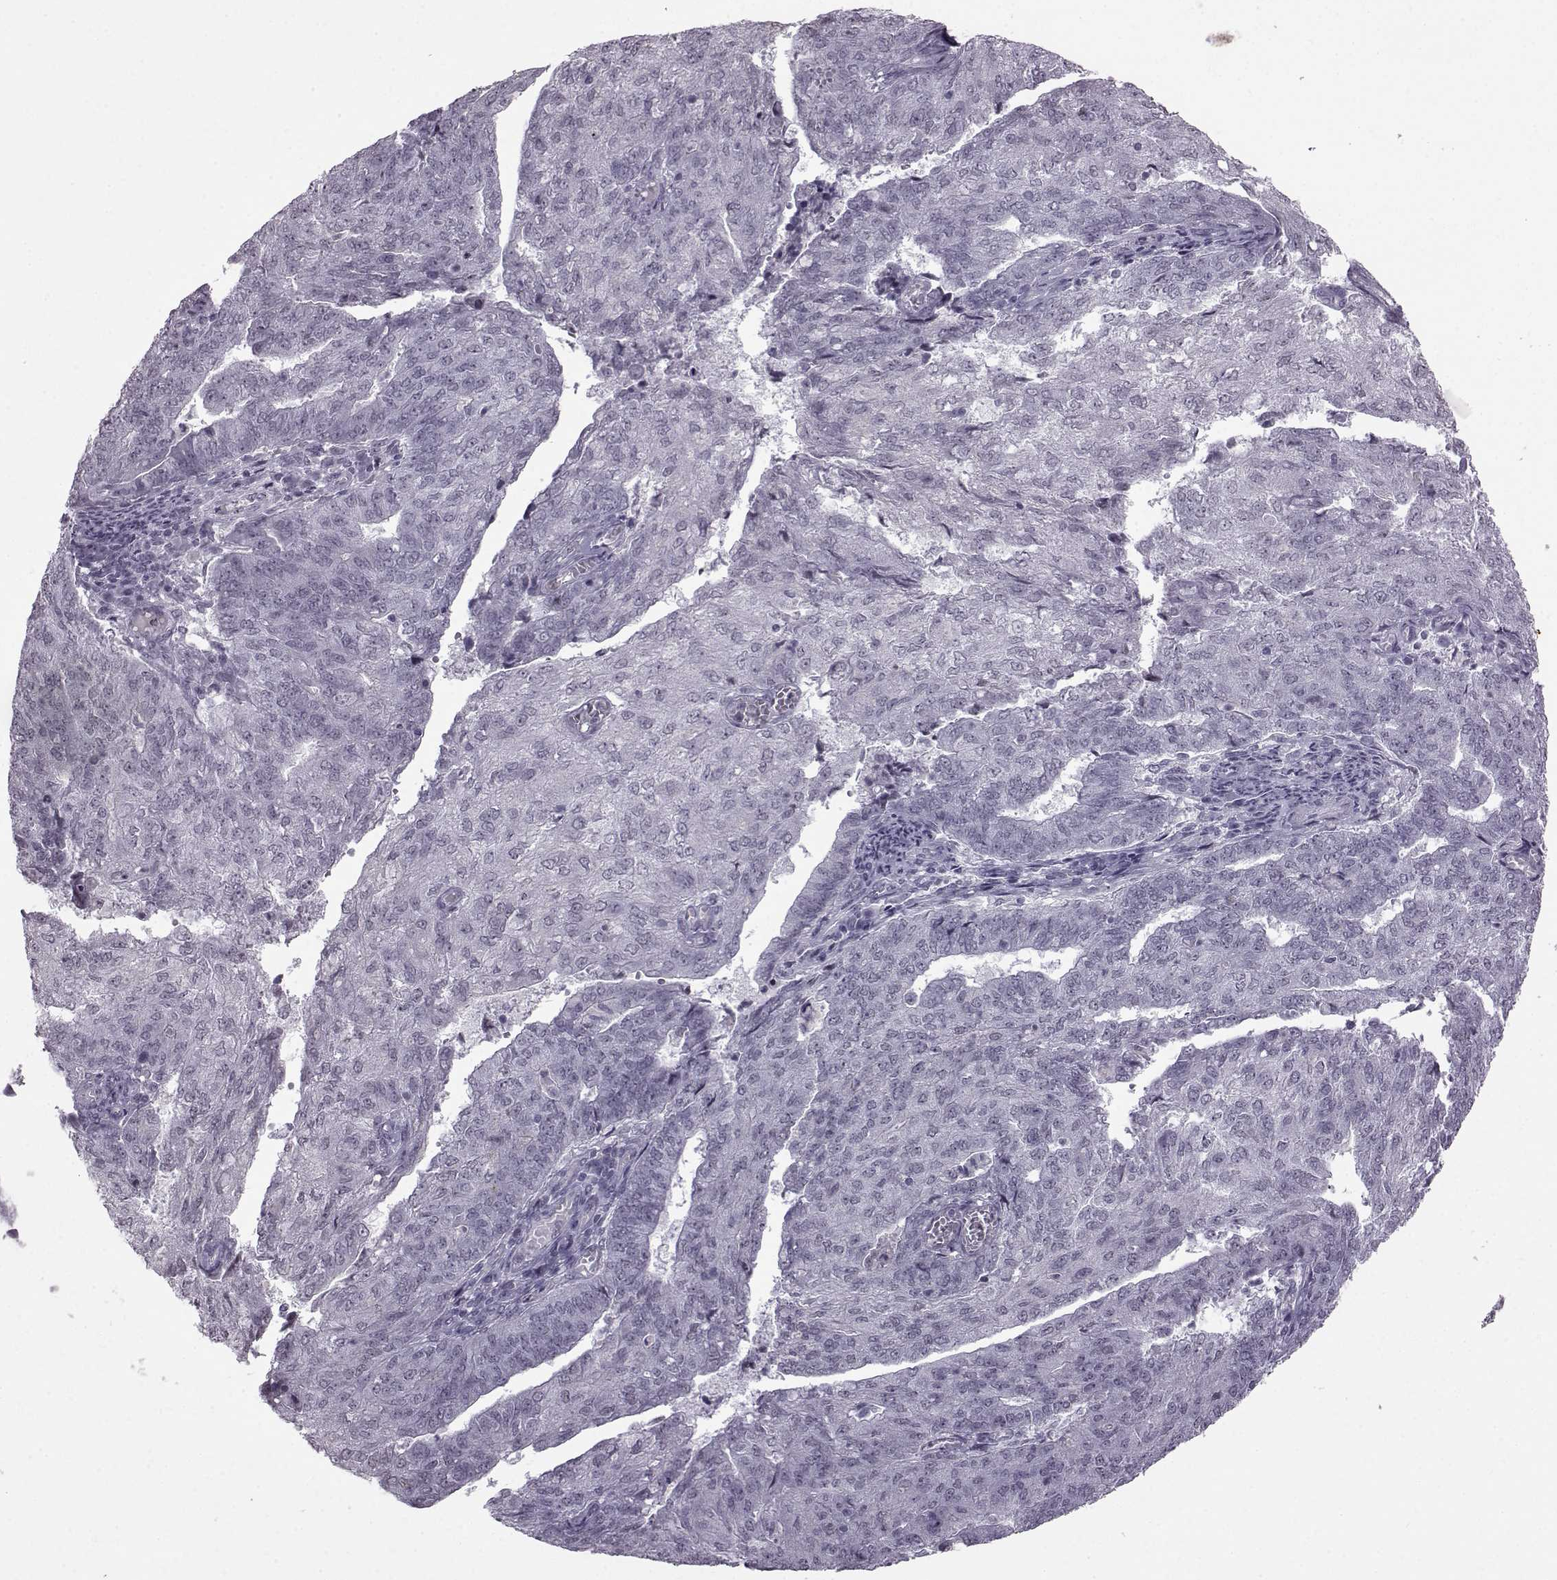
{"staining": {"intensity": "negative", "quantity": "none", "location": "none"}, "tissue": "endometrial cancer", "cell_type": "Tumor cells", "image_type": "cancer", "snomed": [{"axis": "morphology", "description": "Adenocarcinoma, NOS"}, {"axis": "topography", "description": "Endometrium"}], "caption": "The micrograph reveals no staining of tumor cells in endometrial cancer.", "gene": "SLC28A2", "patient": {"sex": "female", "age": 82}}